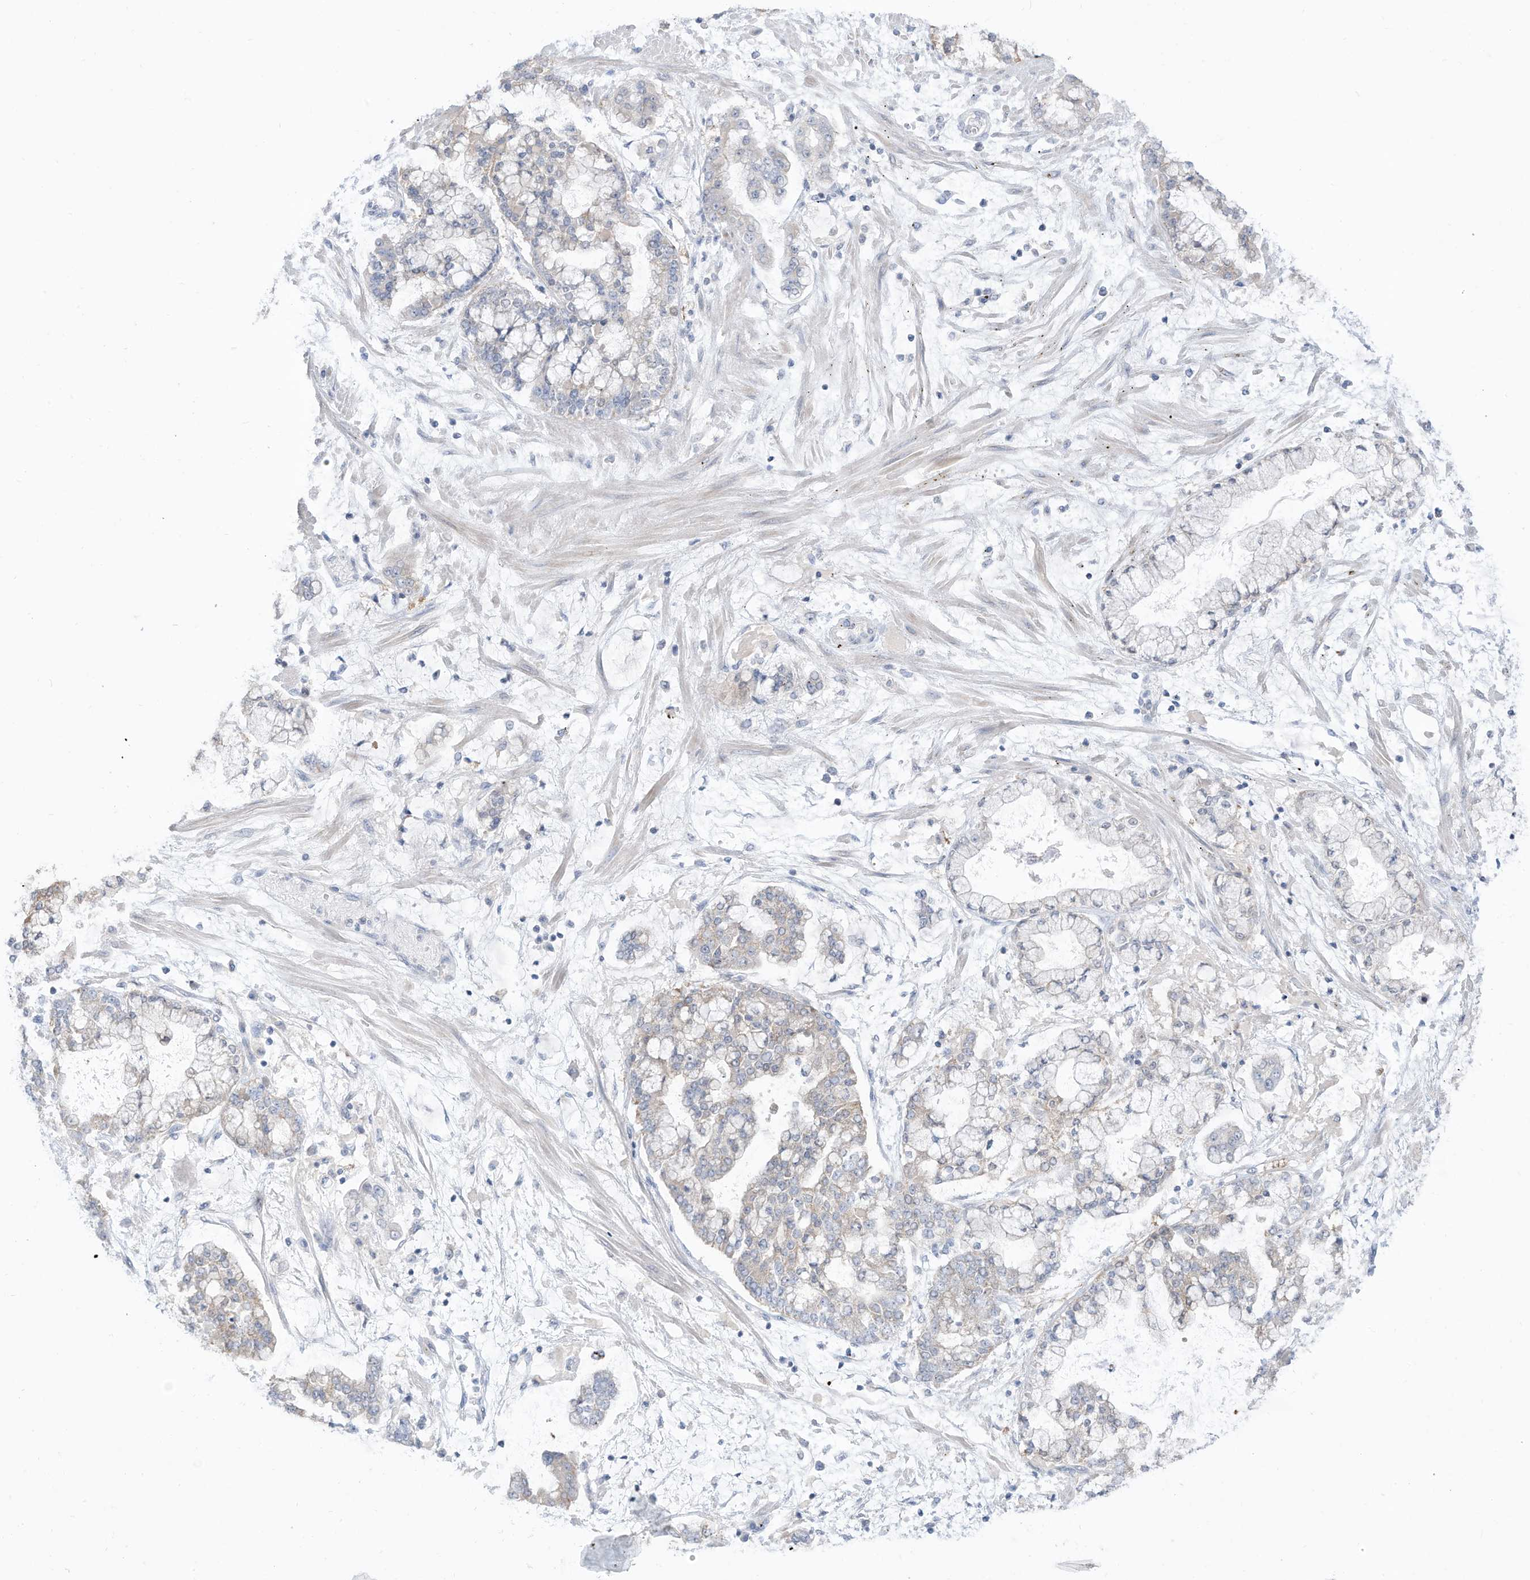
{"staining": {"intensity": "weak", "quantity": "<25%", "location": "cytoplasmic/membranous"}, "tissue": "stomach cancer", "cell_type": "Tumor cells", "image_type": "cancer", "snomed": [{"axis": "morphology", "description": "Normal tissue, NOS"}, {"axis": "morphology", "description": "Adenocarcinoma, NOS"}, {"axis": "topography", "description": "Stomach, upper"}, {"axis": "topography", "description": "Stomach"}], "caption": "DAB immunohistochemical staining of human stomach adenocarcinoma shows no significant staining in tumor cells. Brightfield microscopy of immunohistochemistry stained with DAB (brown) and hematoxylin (blue), captured at high magnification.", "gene": "OGT", "patient": {"sex": "male", "age": 76}}